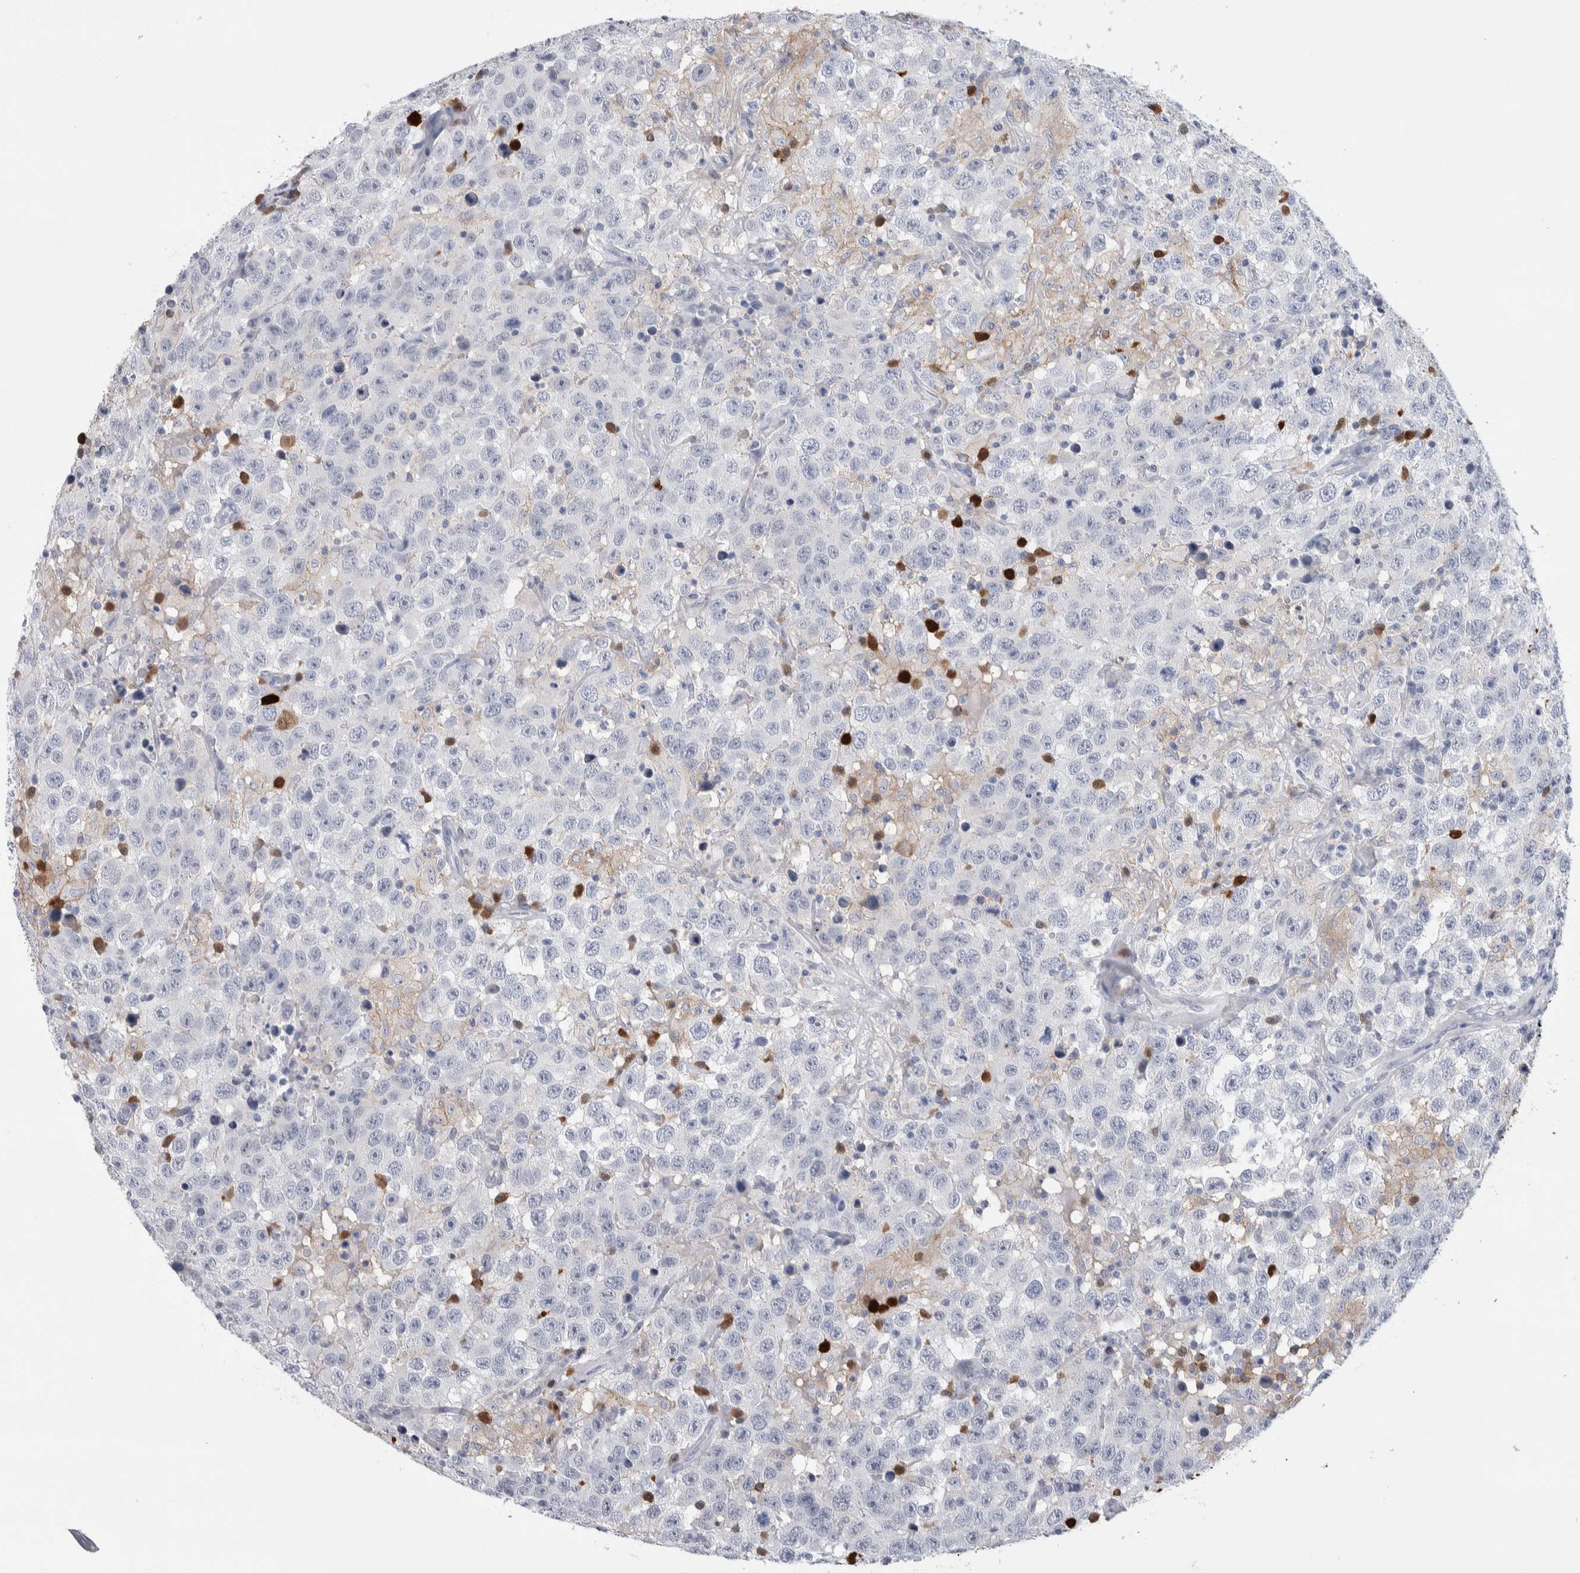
{"staining": {"intensity": "negative", "quantity": "none", "location": "none"}, "tissue": "testis cancer", "cell_type": "Tumor cells", "image_type": "cancer", "snomed": [{"axis": "morphology", "description": "Seminoma, NOS"}, {"axis": "topography", "description": "Testis"}], "caption": "There is no significant positivity in tumor cells of testis cancer (seminoma). The staining was performed using DAB (3,3'-diaminobenzidine) to visualize the protein expression in brown, while the nuclei were stained in blue with hematoxylin (Magnification: 20x).", "gene": "LURAP1L", "patient": {"sex": "male", "age": 41}}